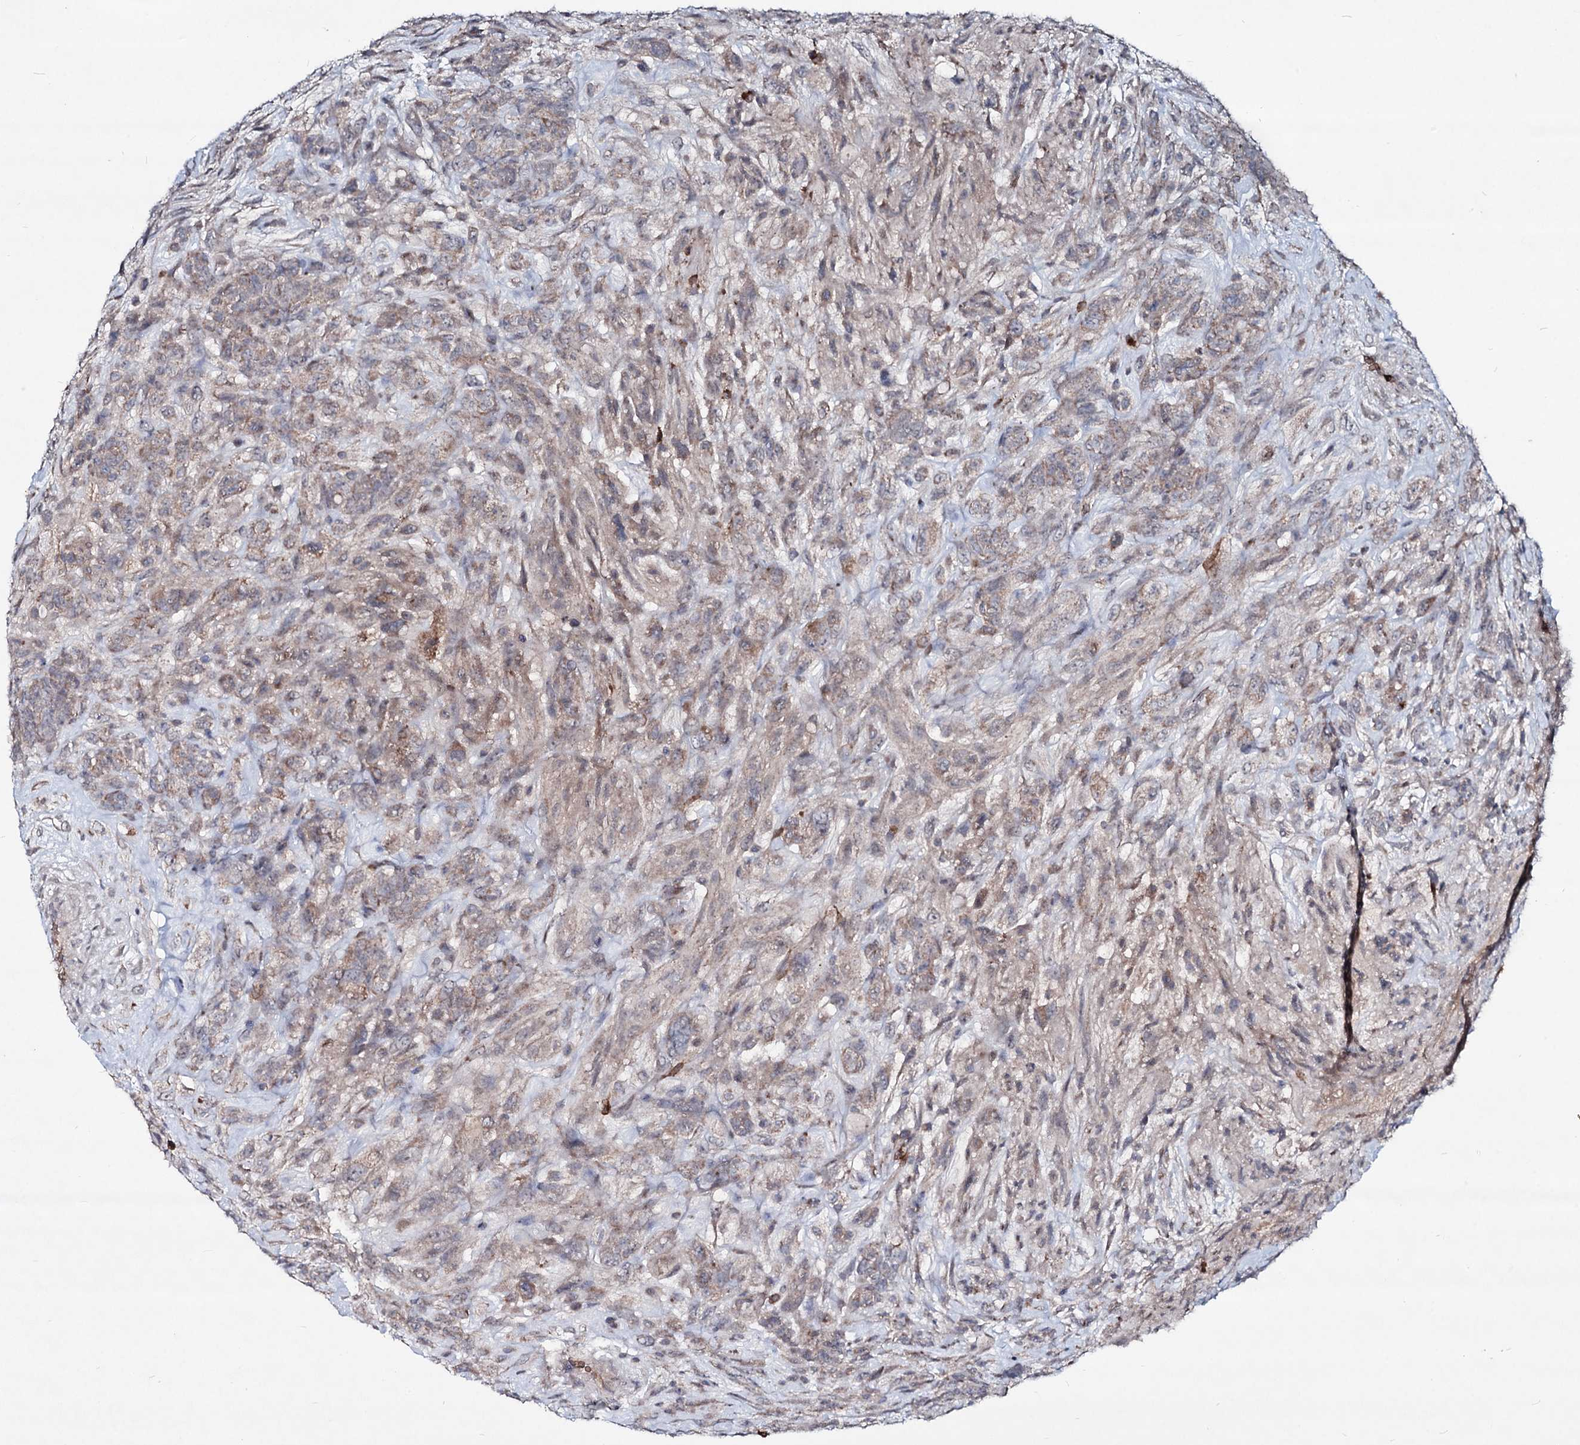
{"staining": {"intensity": "weak", "quantity": "<25%", "location": "cytoplasmic/membranous"}, "tissue": "glioma", "cell_type": "Tumor cells", "image_type": "cancer", "snomed": [{"axis": "morphology", "description": "Glioma, malignant, High grade"}, {"axis": "topography", "description": "Brain"}], "caption": "A high-resolution micrograph shows immunohistochemistry (IHC) staining of glioma, which displays no significant positivity in tumor cells. The staining was performed using DAB to visualize the protein expression in brown, while the nuclei were stained in blue with hematoxylin (Magnification: 20x).", "gene": "RNF6", "patient": {"sex": "male", "age": 61}}